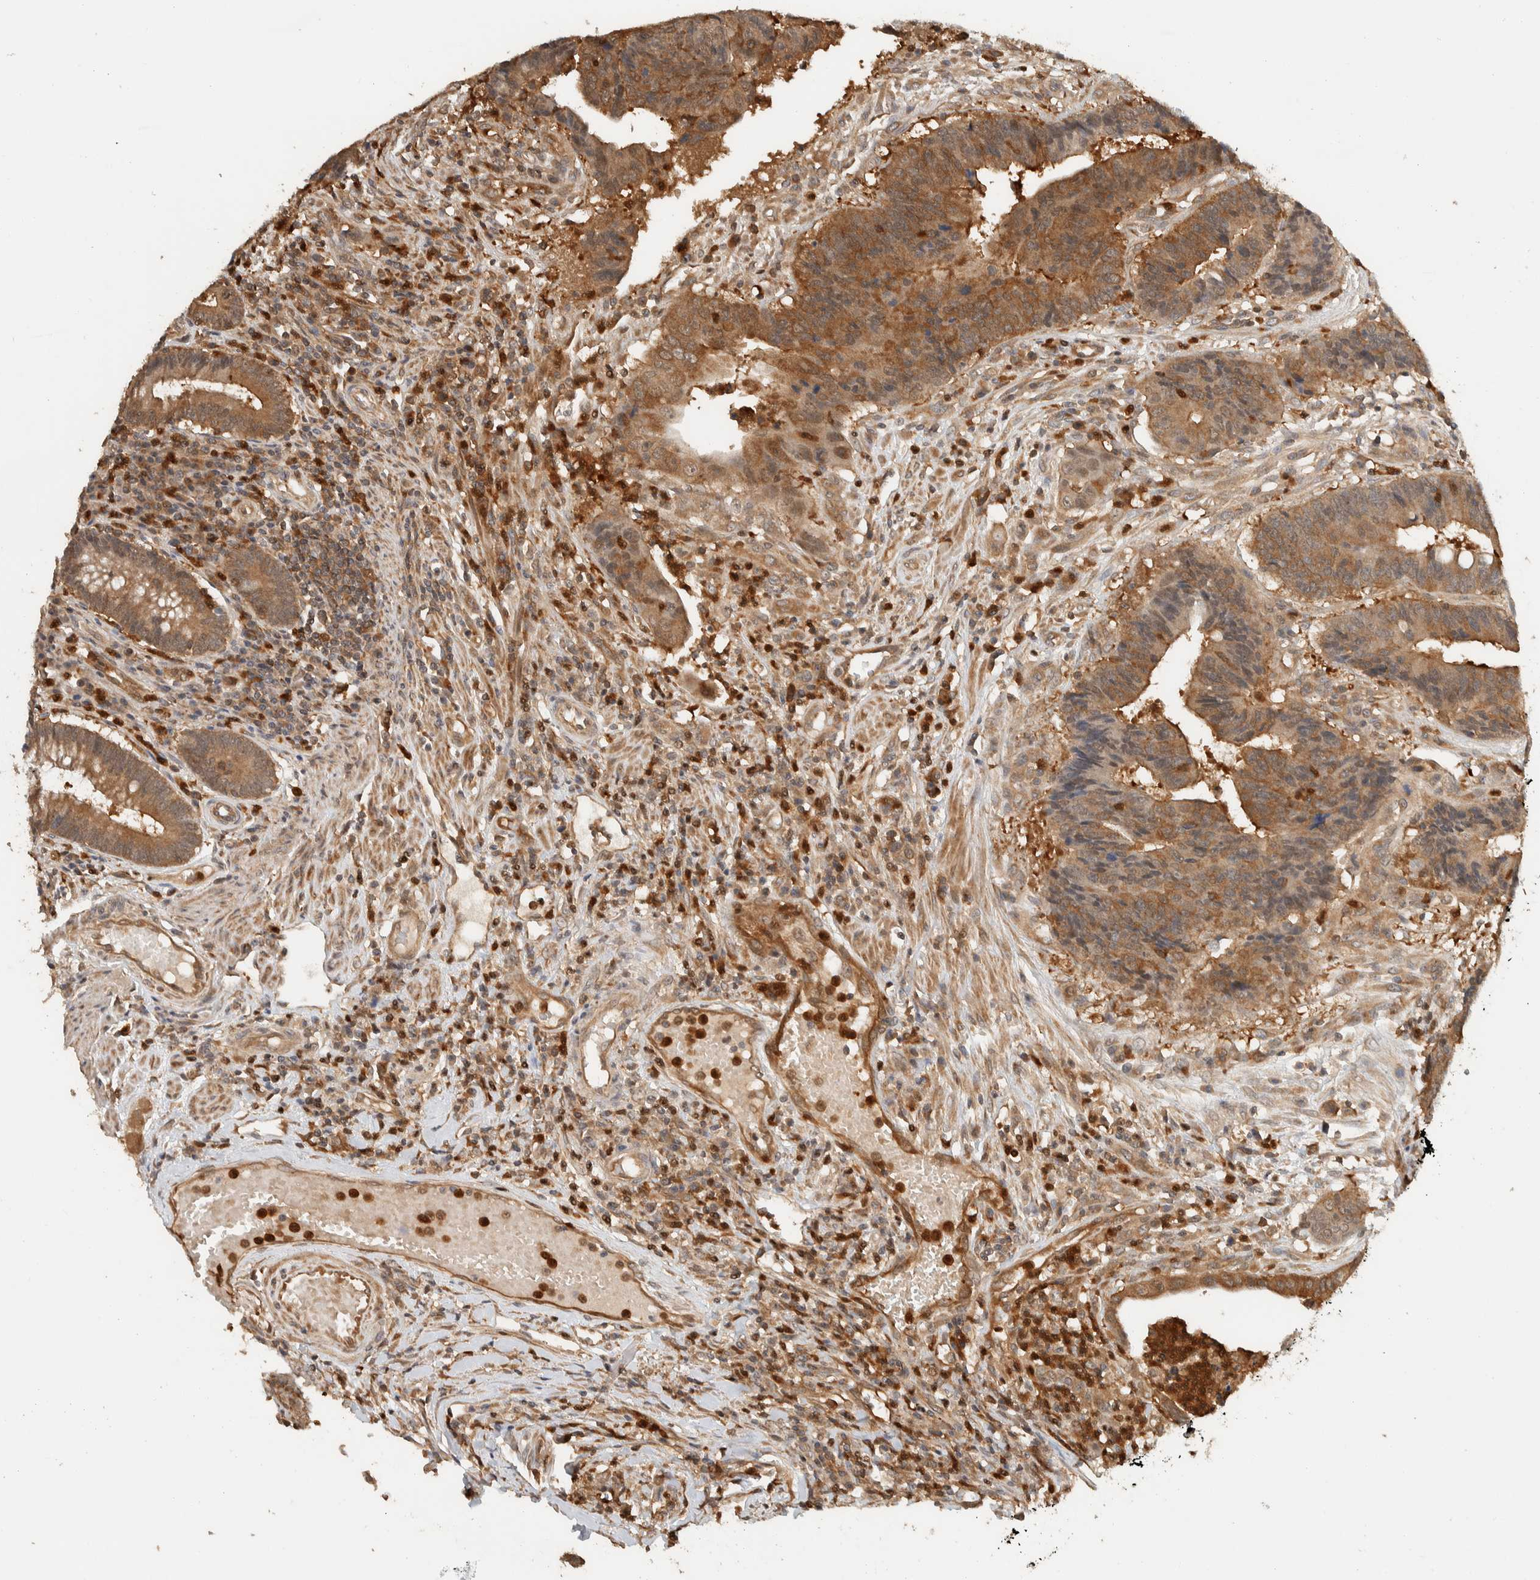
{"staining": {"intensity": "moderate", "quantity": ">75%", "location": "cytoplasmic/membranous"}, "tissue": "colorectal cancer", "cell_type": "Tumor cells", "image_type": "cancer", "snomed": [{"axis": "morphology", "description": "Adenocarcinoma, NOS"}, {"axis": "topography", "description": "Rectum"}], "caption": "A high-resolution micrograph shows immunohistochemistry (IHC) staining of colorectal cancer, which demonstrates moderate cytoplasmic/membranous expression in approximately >75% of tumor cells. (Brightfield microscopy of DAB IHC at high magnification).", "gene": "ADSS2", "patient": {"sex": "male", "age": 84}}